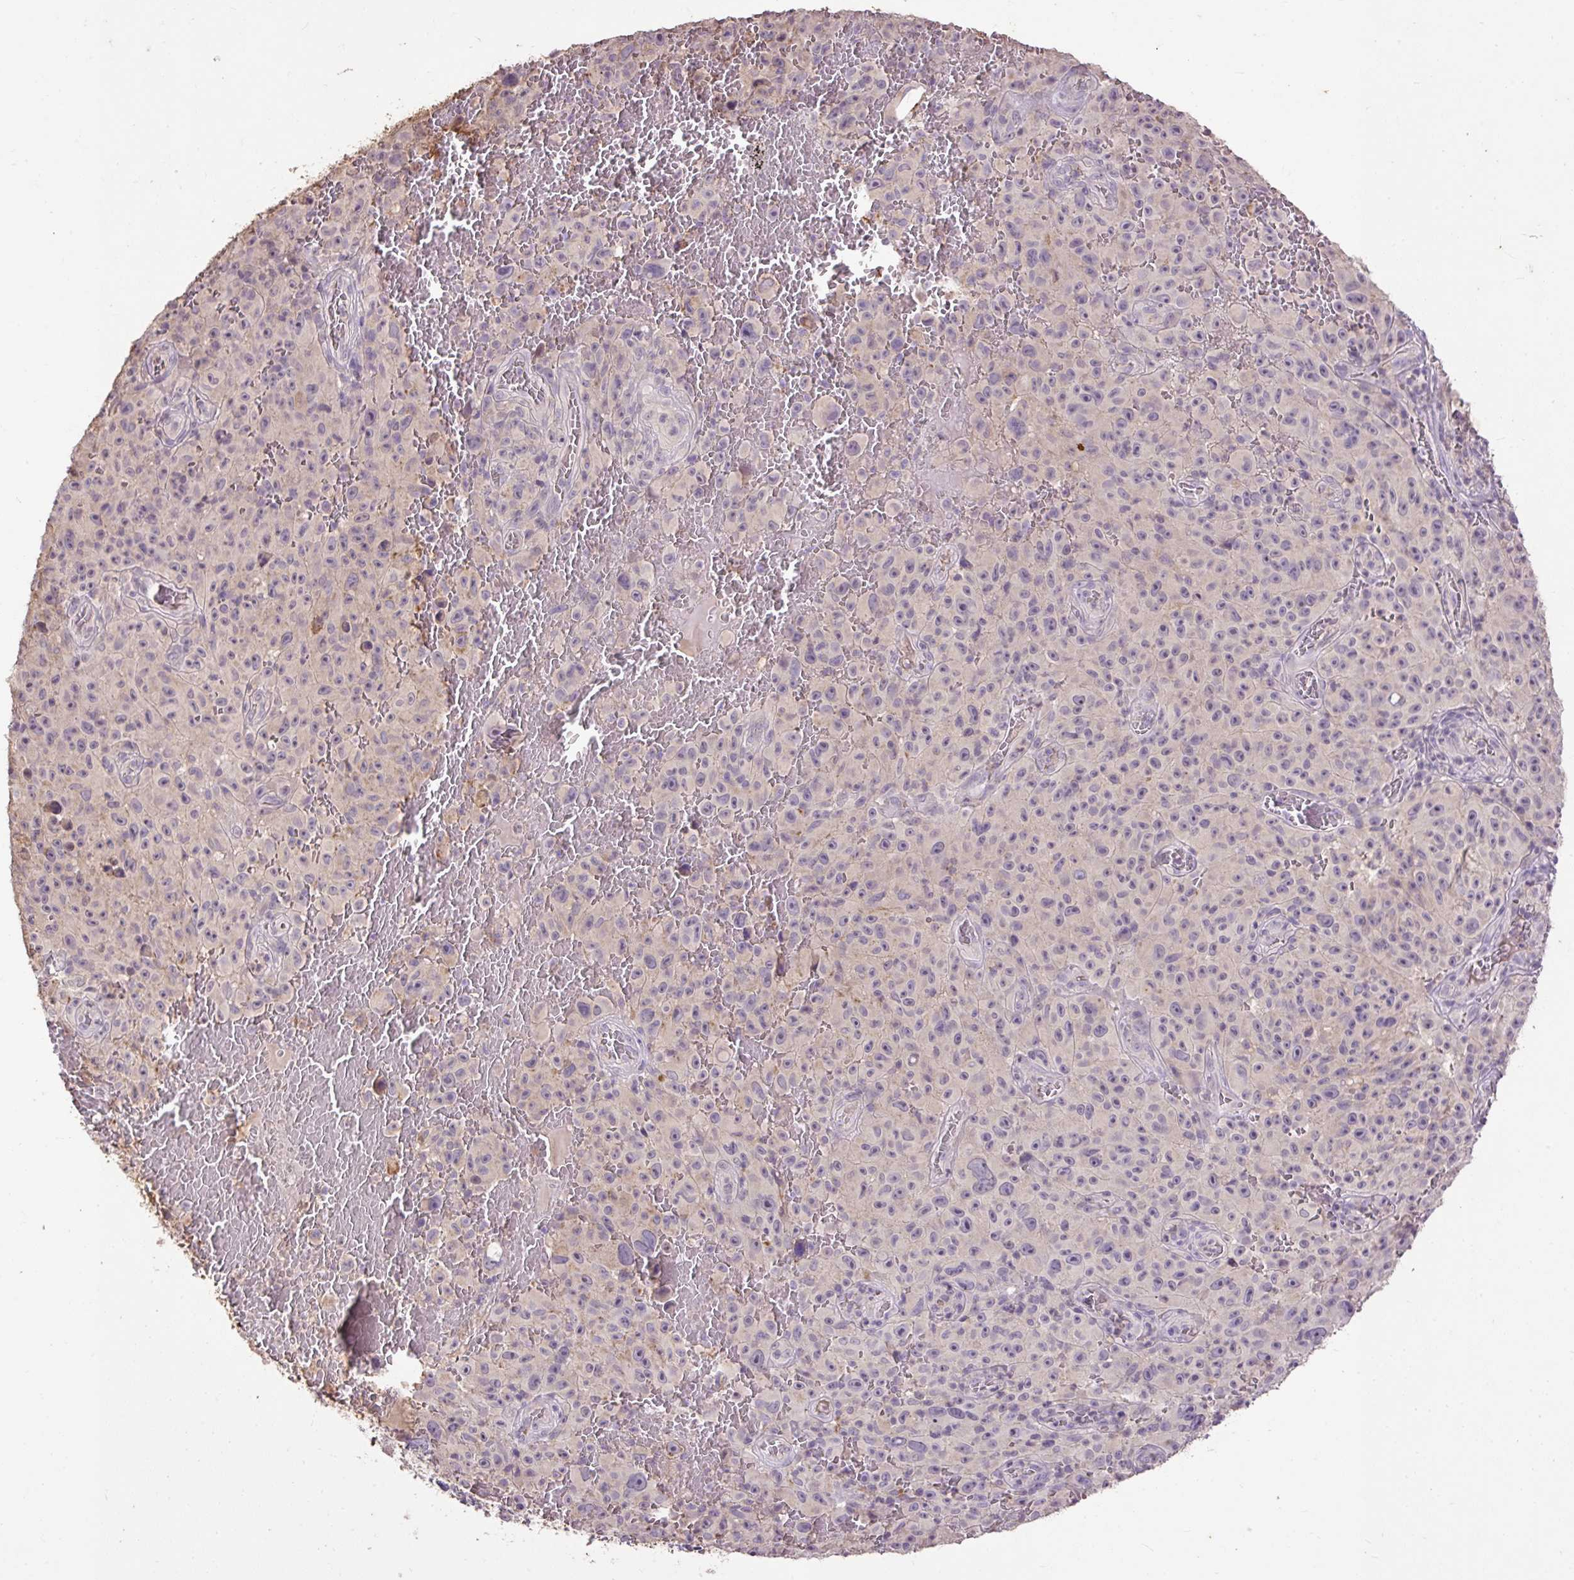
{"staining": {"intensity": "negative", "quantity": "none", "location": "none"}, "tissue": "melanoma", "cell_type": "Tumor cells", "image_type": "cancer", "snomed": [{"axis": "morphology", "description": "Malignant melanoma, NOS"}, {"axis": "topography", "description": "Skin"}], "caption": "Tumor cells are negative for brown protein staining in malignant melanoma. The staining is performed using DAB (3,3'-diaminobenzidine) brown chromogen with nuclei counter-stained in using hematoxylin.", "gene": "LRTM2", "patient": {"sex": "female", "age": 82}}